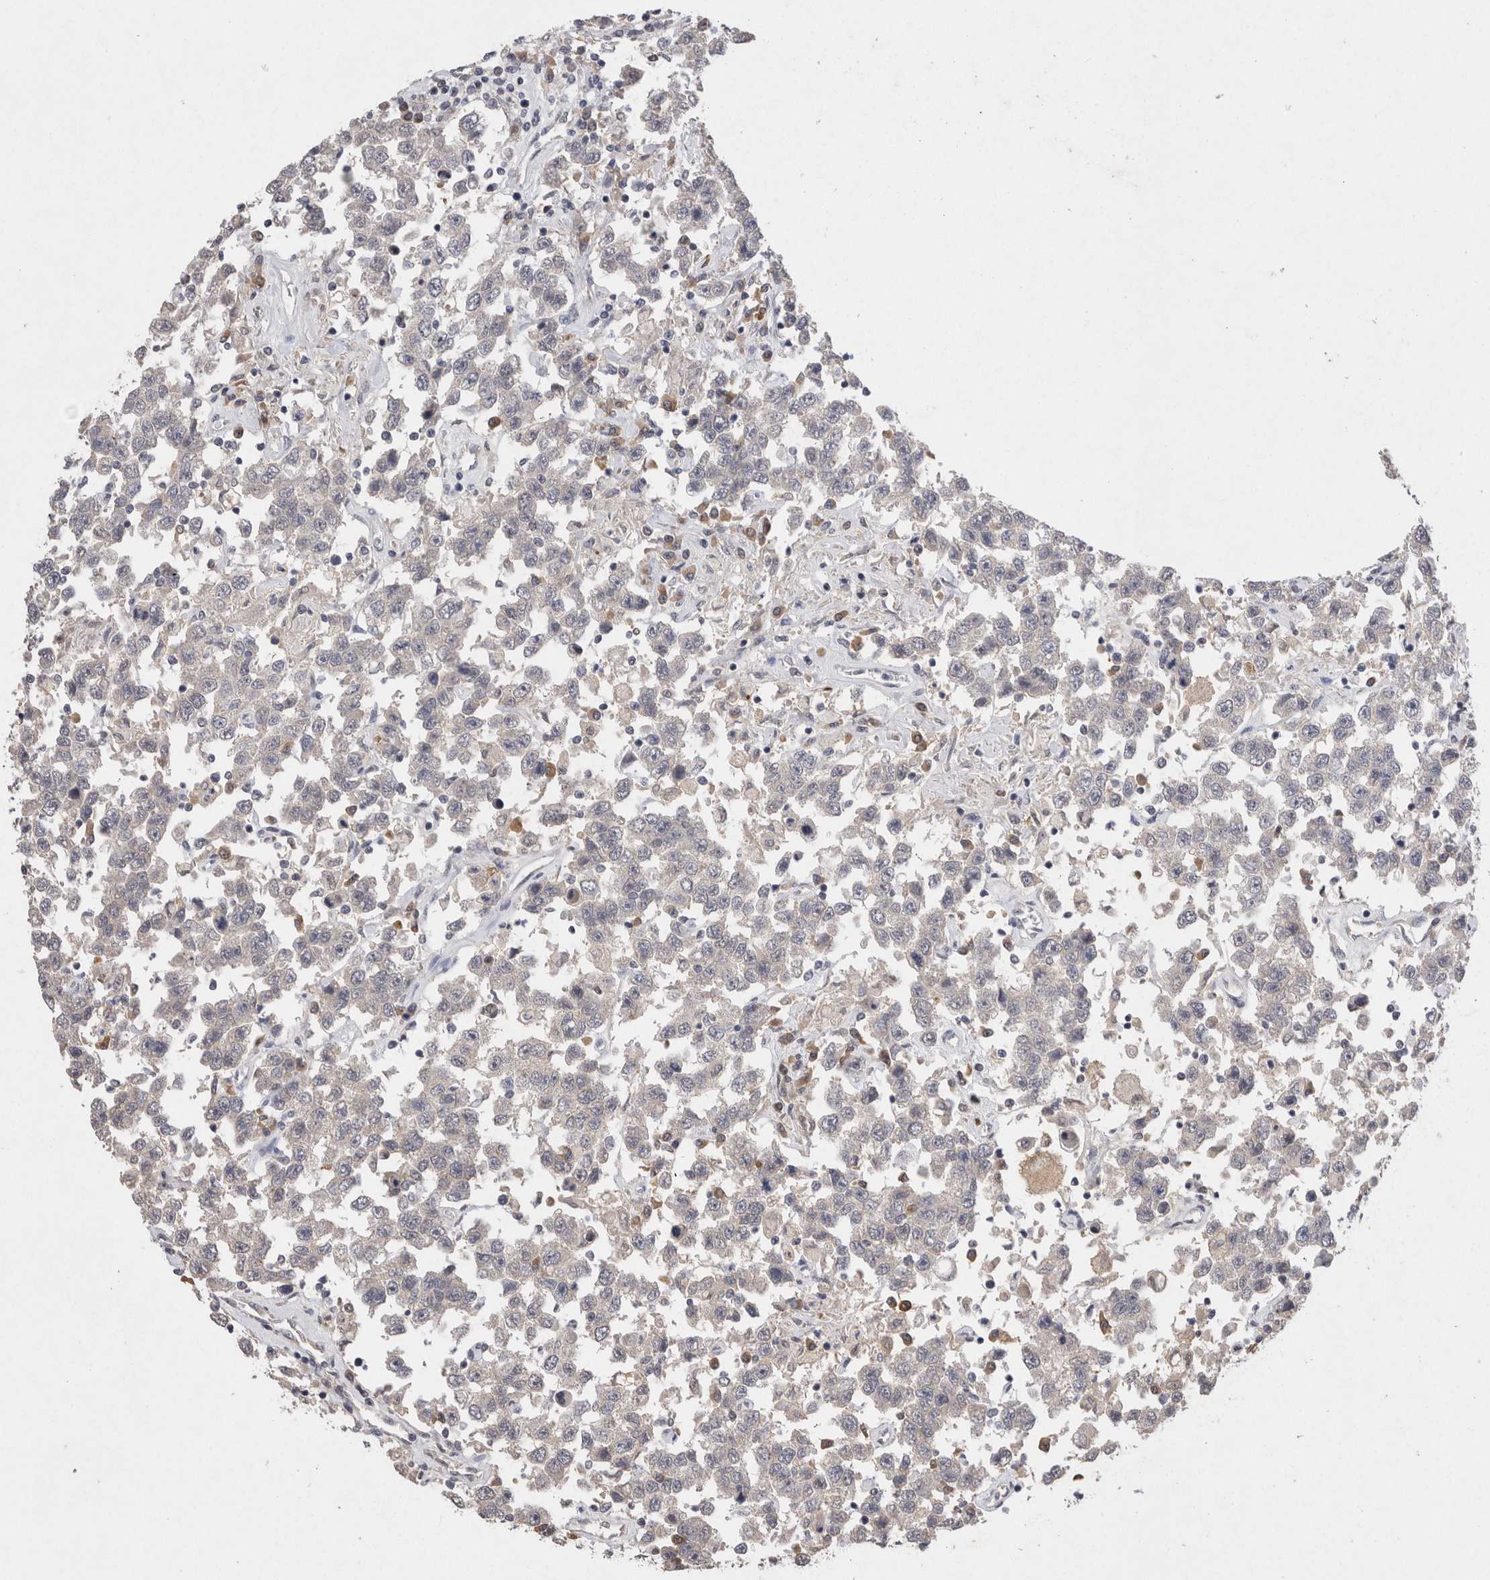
{"staining": {"intensity": "negative", "quantity": "none", "location": "none"}, "tissue": "testis cancer", "cell_type": "Tumor cells", "image_type": "cancer", "snomed": [{"axis": "morphology", "description": "Seminoma, NOS"}, {"axis": "topography", "description": "Testis"}], "caption": "IHC of testis cancer (seminoma) exhibits no expression in tumor cells.", "gene": "VSIG4", "patient": {"sex": "male", "age": 41}}